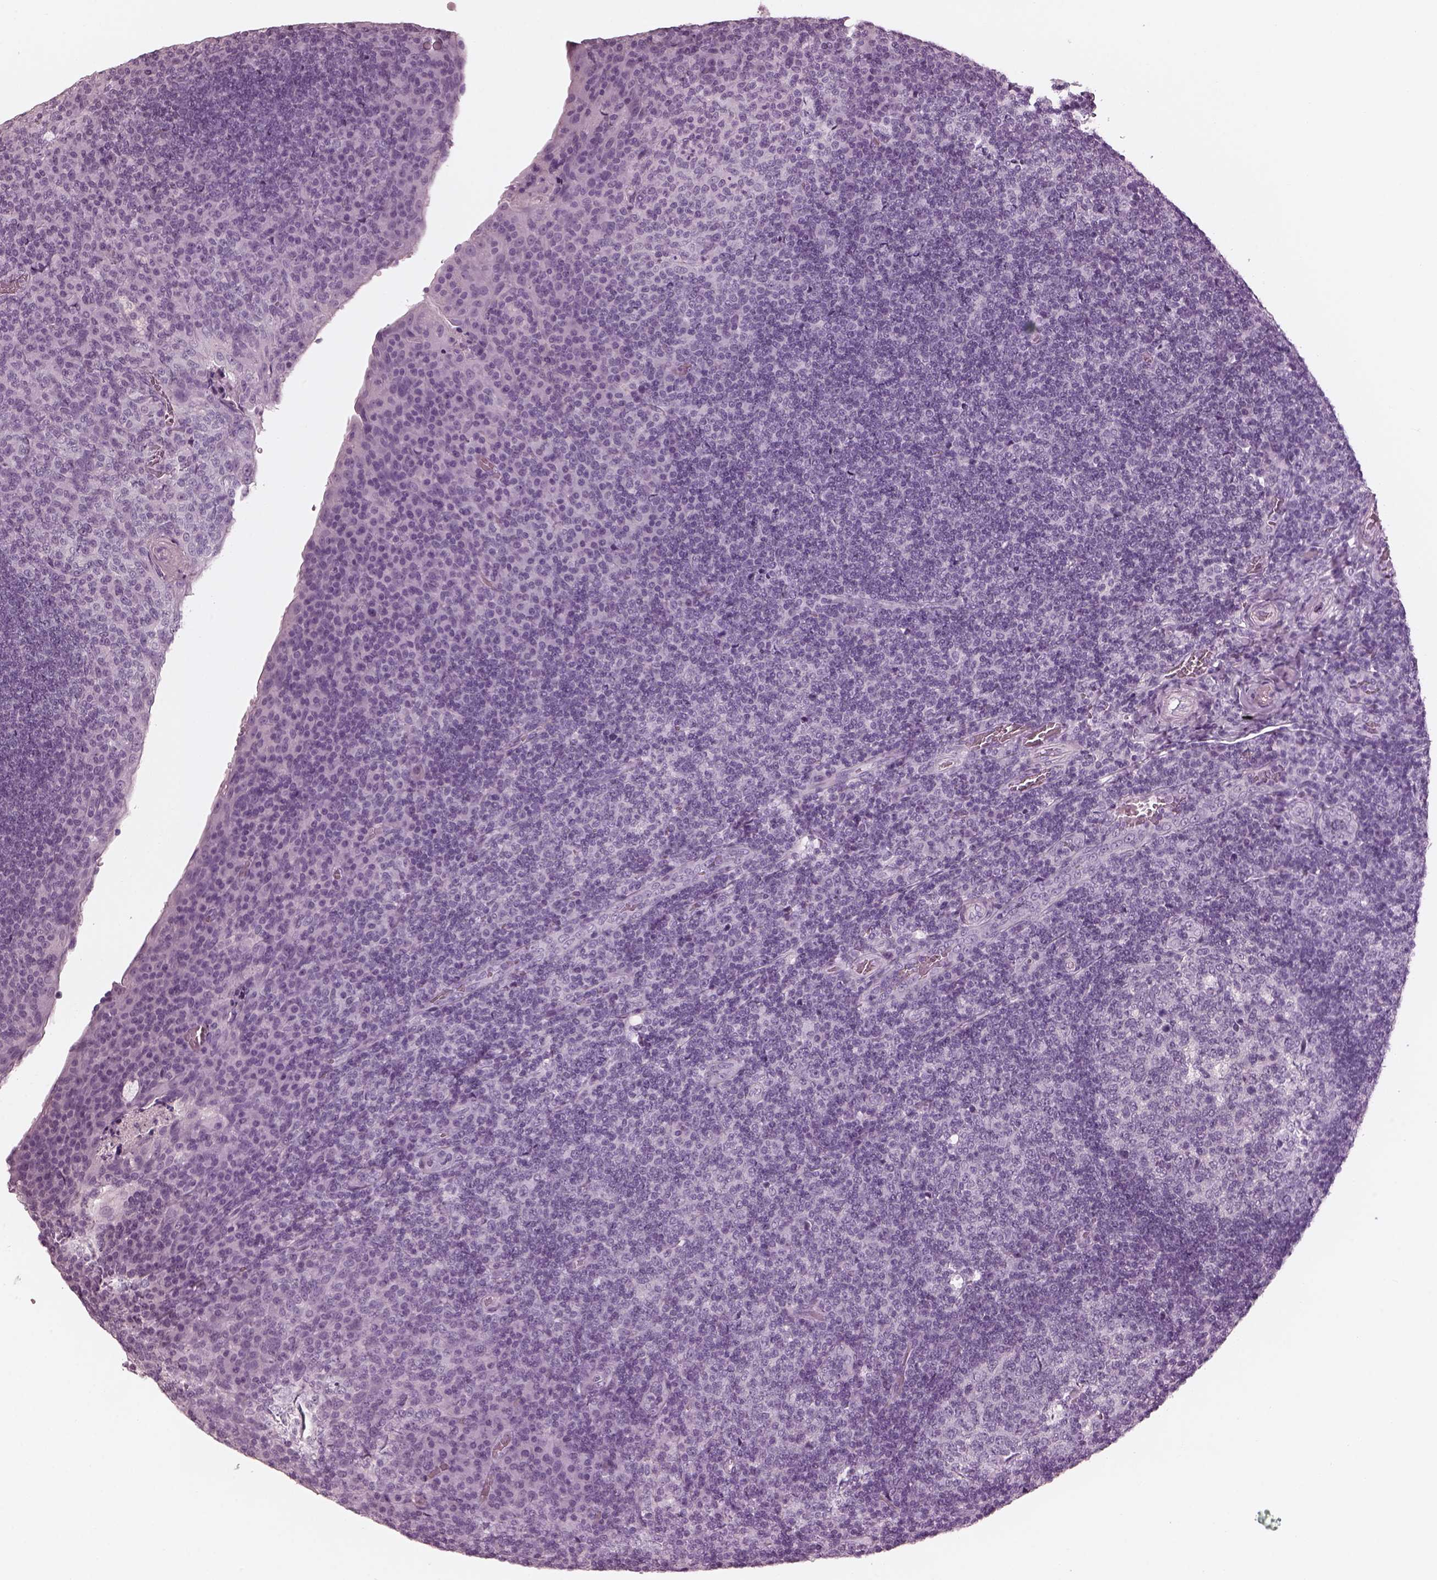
{"staining": {"intensity": "negative", "quantity": "none", "location": "none"}, "tissue": "tonsil", "cell_type": "Germinal center cells", "image_type": "normal", "snomed": [{"axis": "morphology", "description": "Normal tissue, NOS"}, {"axis": "topography", "description": "Tonsil"}], "caption": "Immunohistochemistry (IHC) of unremarkable human tonsil shows no positivity in germinal center cells. (DAB immunohistochemistry (IHC), high magnification).", "gene": "FABP9", "patient": {"sex": "male", "age": 17}}